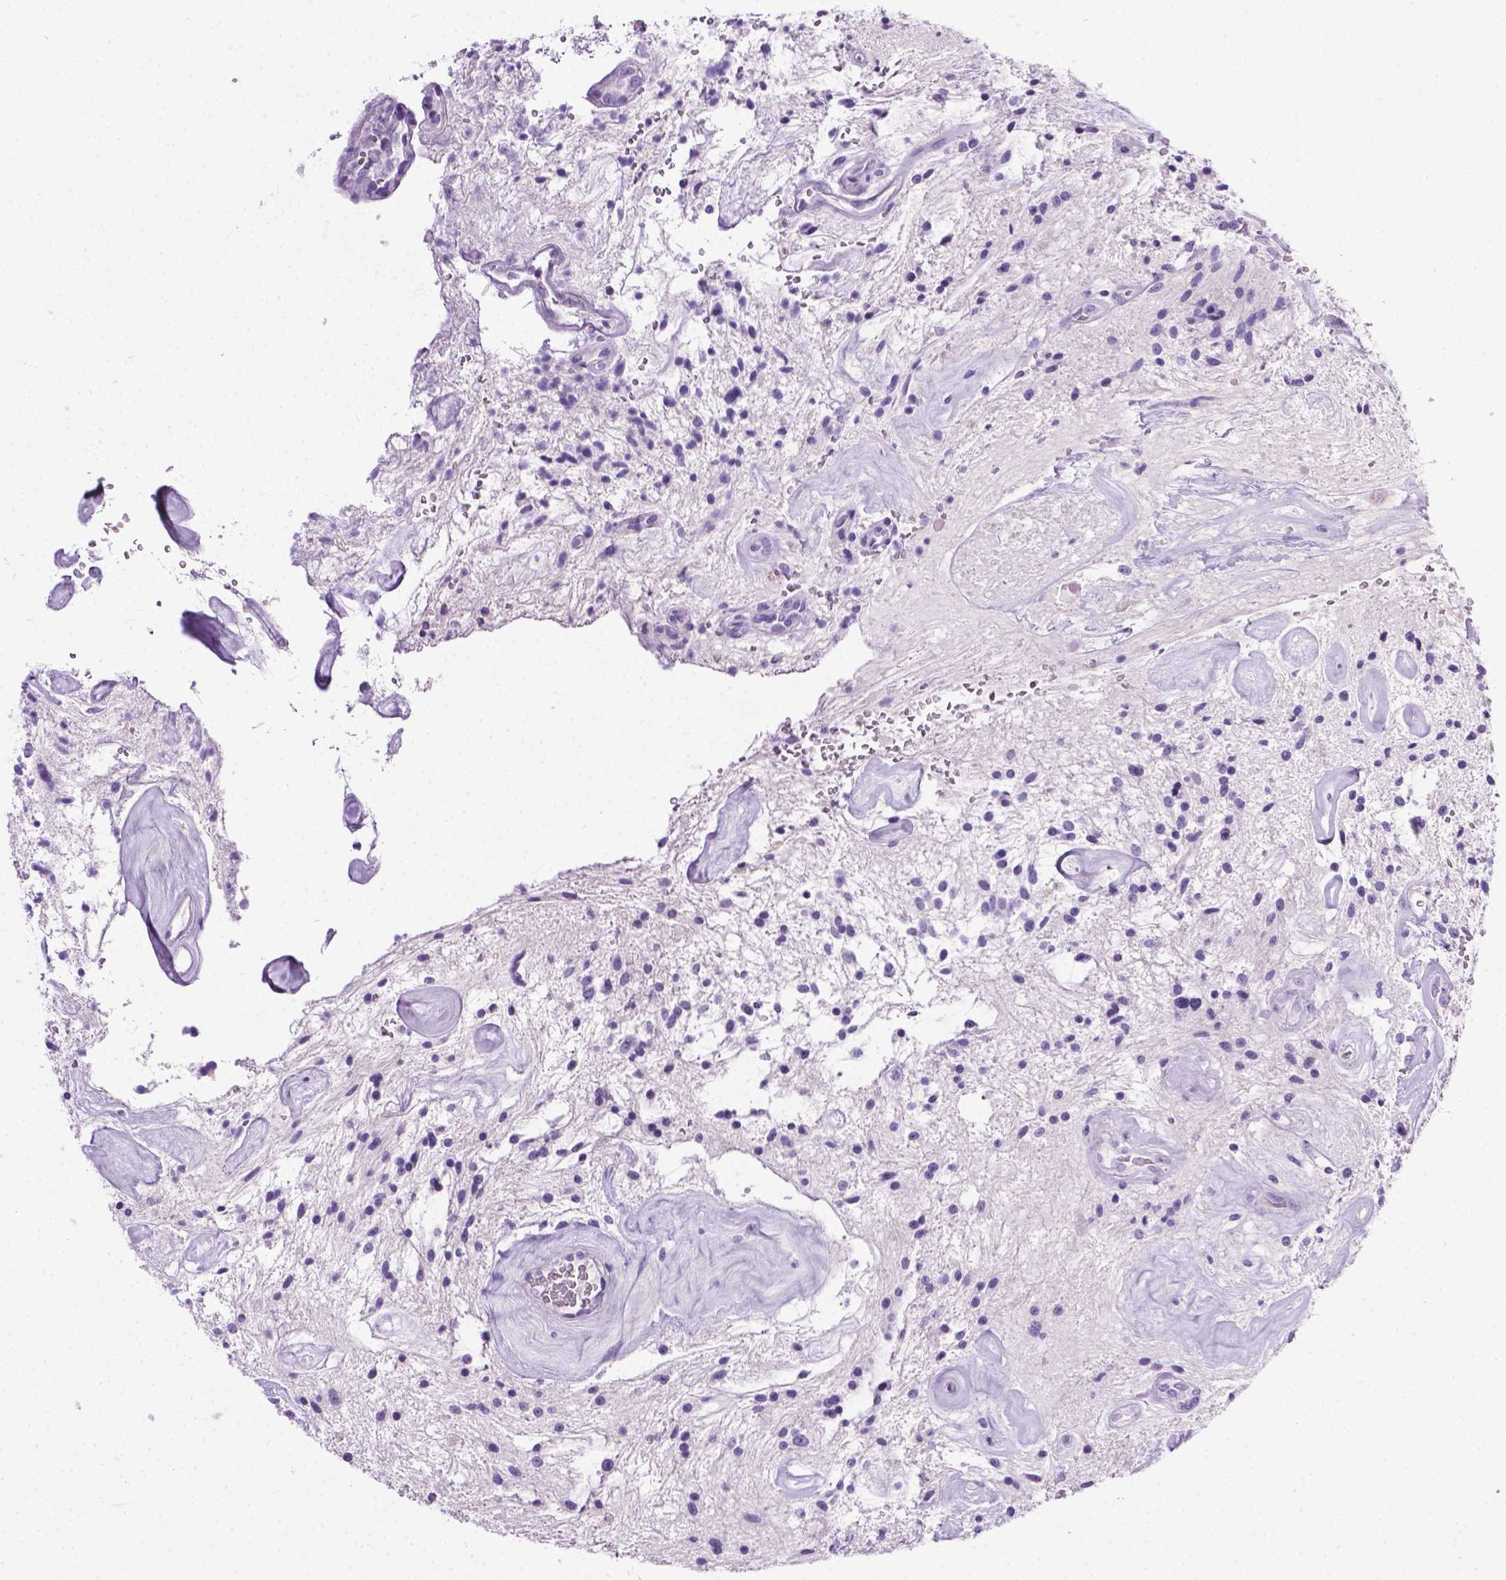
{"staining": {"intensity": "negative", "quantity": "none", "location": "none"}, "tissue": "glioma", "cell_type": "Tumor cells", "image_type": "cancer", "snomed": [{"axis": "morphology", "description": "Glioma, malignant, Low grade"}, {"axis": "topography", "description": "Cerebellum"}], "caption": "Tumor cells are negative for protein expression in human glioma.", "gene": "LELP1", "patient": {"sex": "female", "age": 14}}